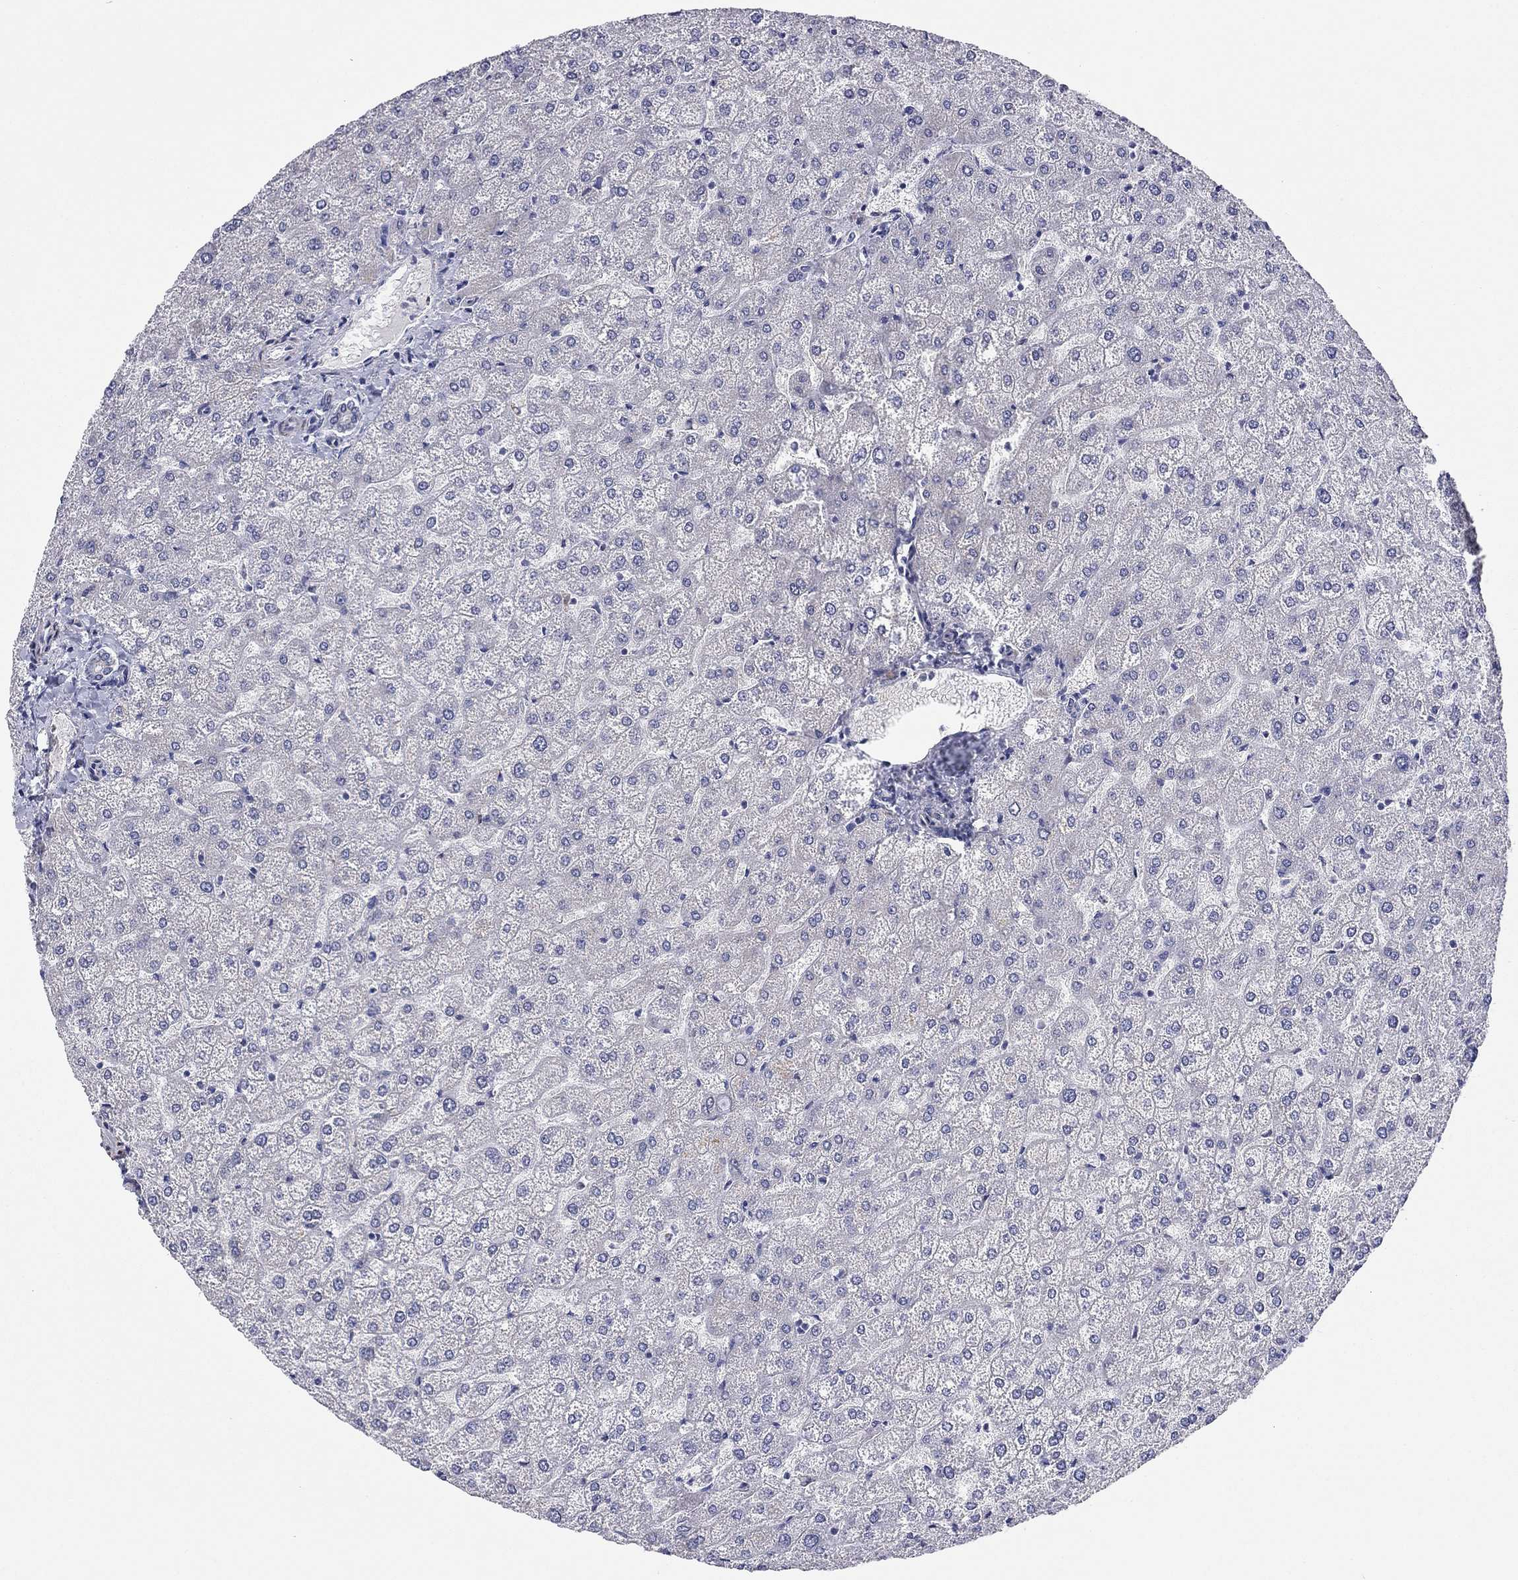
{"staining": {"intensity": "weak", "quantity": "25%-75%", "location": "cytoplasmic/membranous"}, "tissue": "liver", "cell_type": "Cholangiocytes", "image_type": "normal", "snomed": [{"axis": "morphology", "description": "Normal tissue, NOS"}, {"axis": "topography", "description": "Liver"}], "caption": "Liver was stained to show a protein in brown. There is low levels of weak cytoplasmic/membranous positivity in approximately 25%-75% of cholangiocytes. (Stains: DAB in brown, nuclei in blue, Microscopy: brightfield microscopy at high magnification).", "gene": "MGST3", "patient": {"sex": "female", "age": 32}}